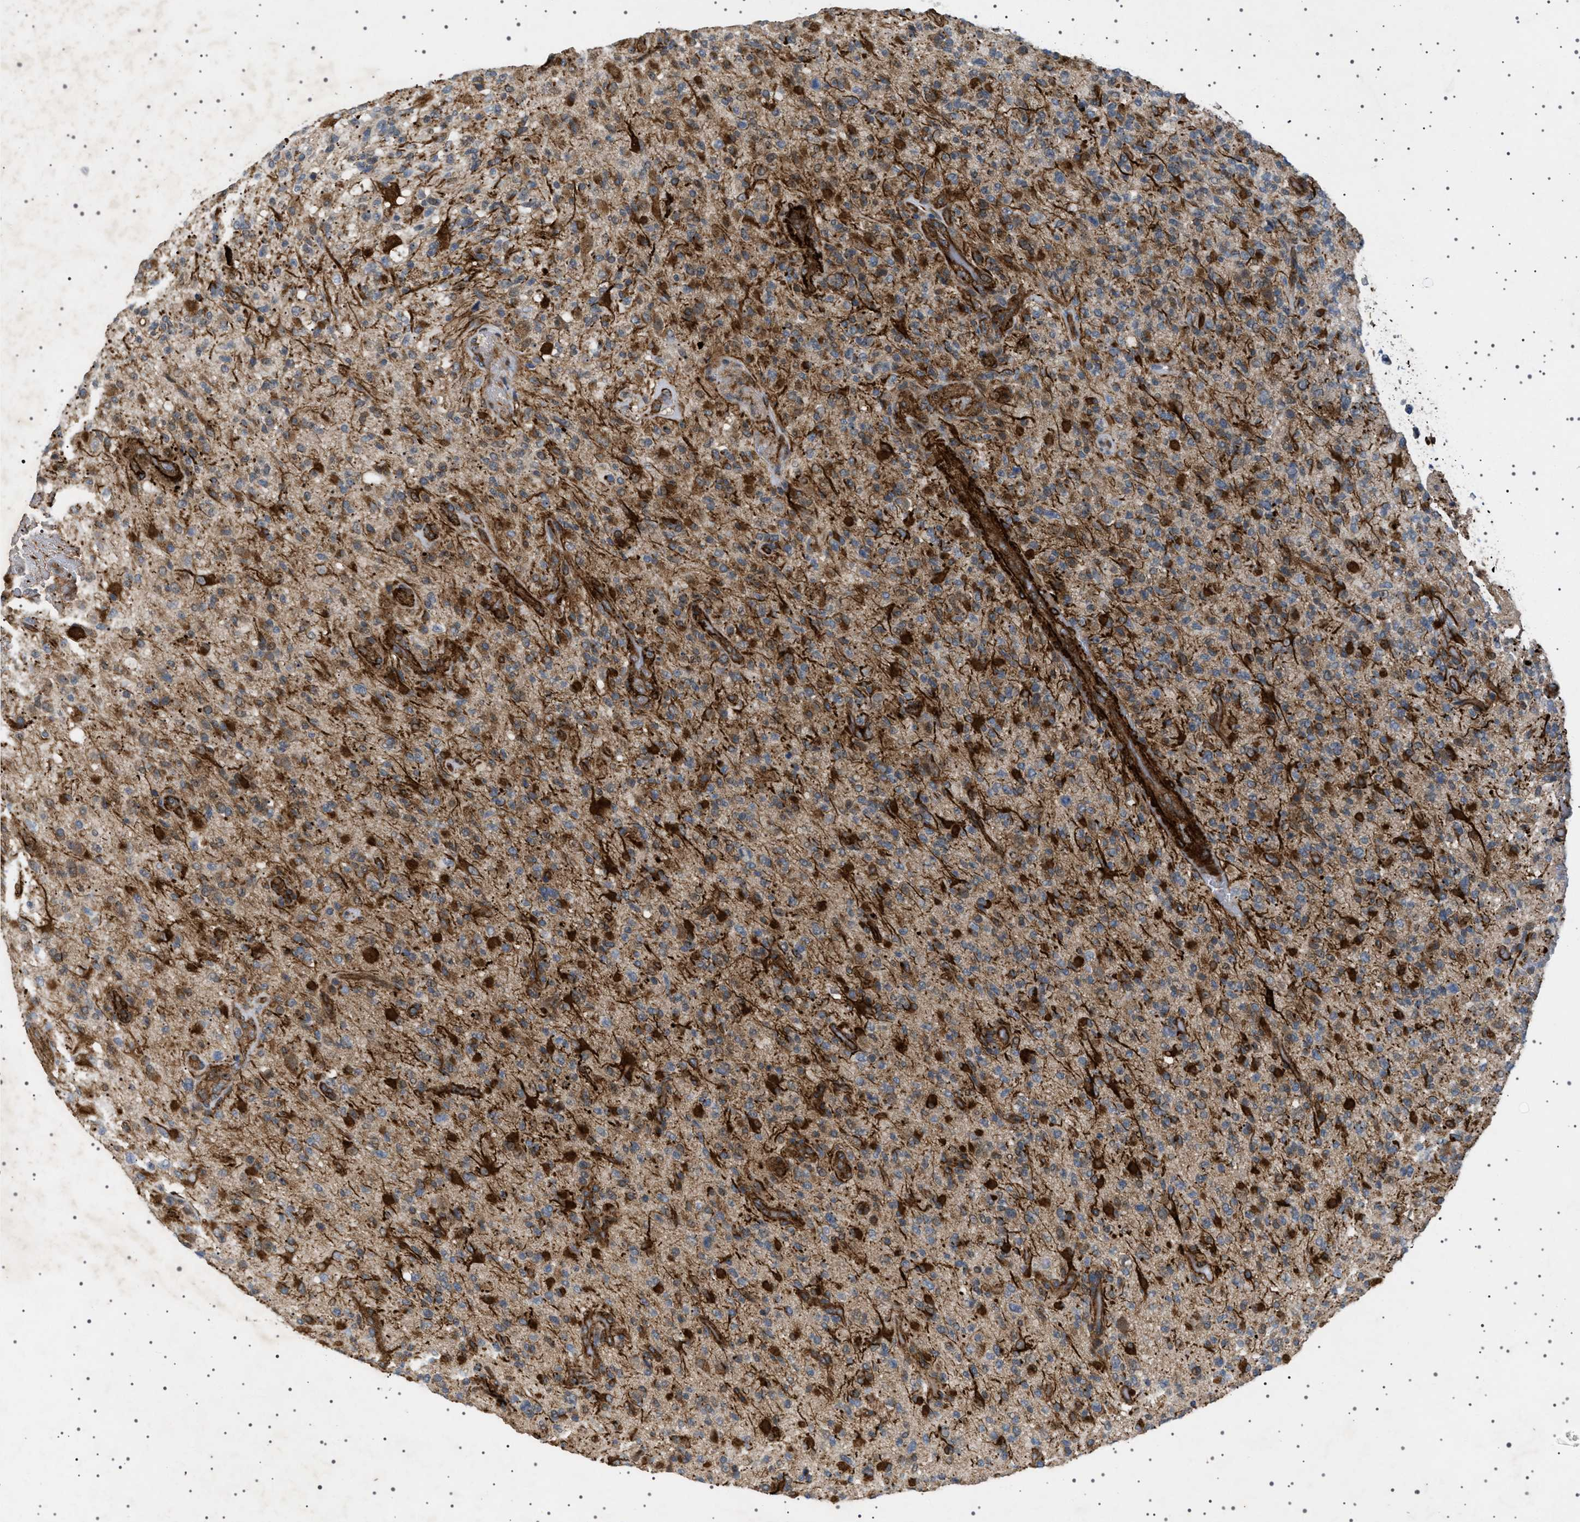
{"staining": {"intensity": "strong", "quantity": "<25%", "location": "cytoplasmic/membranous"}, "tissue": "glioma", "cell_type": "Tumor cells", "image_type": "cancer", "snomed": [{"axis": "morphology", "description": "Glioma, malignant, High grade"}, {"axis": "topography", "description": "Brain"}], "caption": "Brown immunohistochemical staining in human malignant high-grade glioma demonstrates strong cytoplasmic/membranous expression in approximately <25% of tumor cells.", "gene": "CCDC186", "patient": {"sex": "male", "age": 71}}